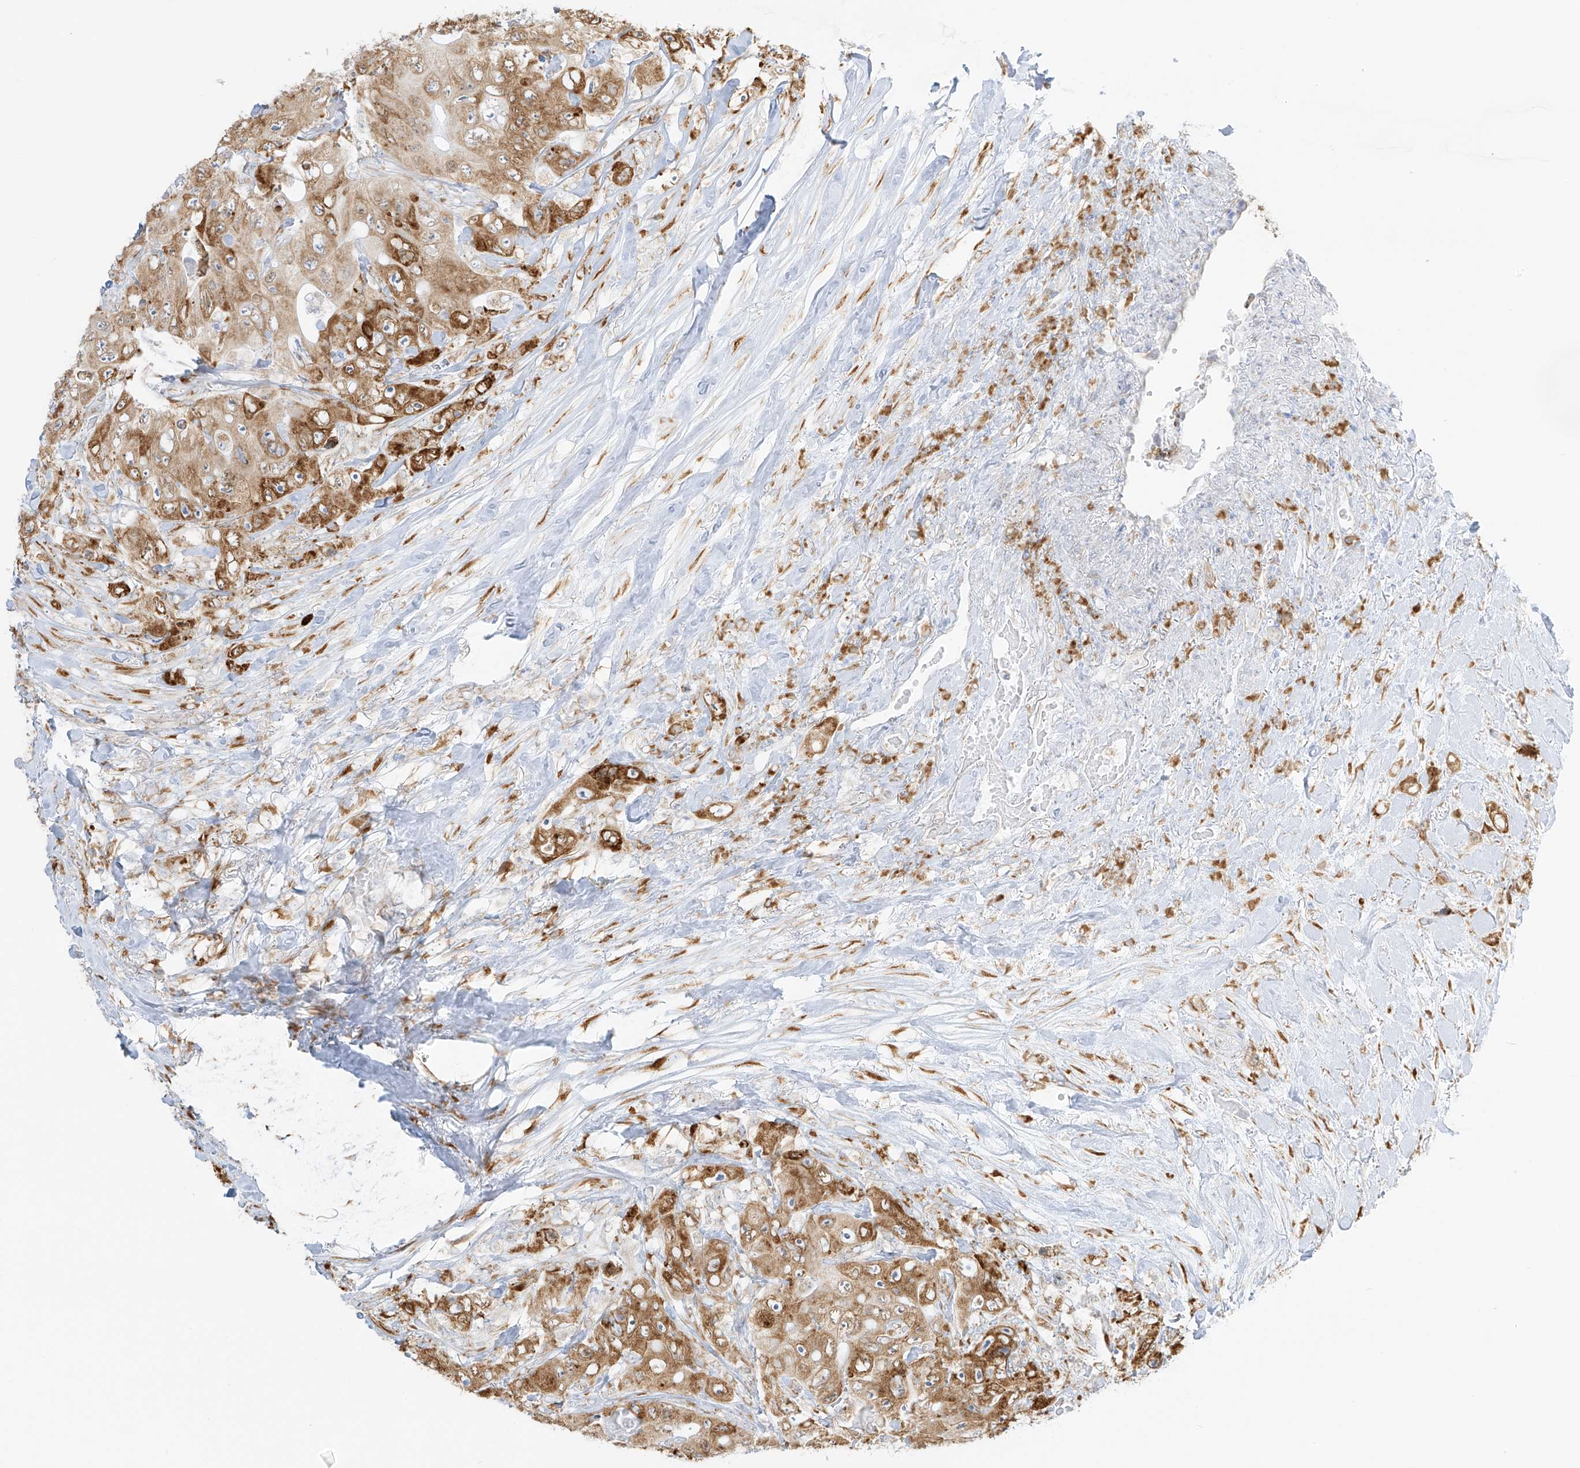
{"staining": {"intensity": "strong", "quantity": ">75%", "location": "cytoplasmic/membranous"}, "tissue": "colorectal cancer", "cell_type": "Tumor cells", "image_type": "cancer", "snomed": [{"axis": "morphology", "description": "Adenocarcinoma, NOS"}, {"axis": "topography", "description": "Colon"}], "caption": "High-magnification brightfield microscopy of colorectal adenocarcinoma stained with DAB (brown) and counterstained with hematoxylin (blue). tumor cells exhibit strong cytoplasmic/membranous expression is present in approximately>75% of cells.", "gene": "LRRC59", "patient": {"sex": "female", "age": 46}}